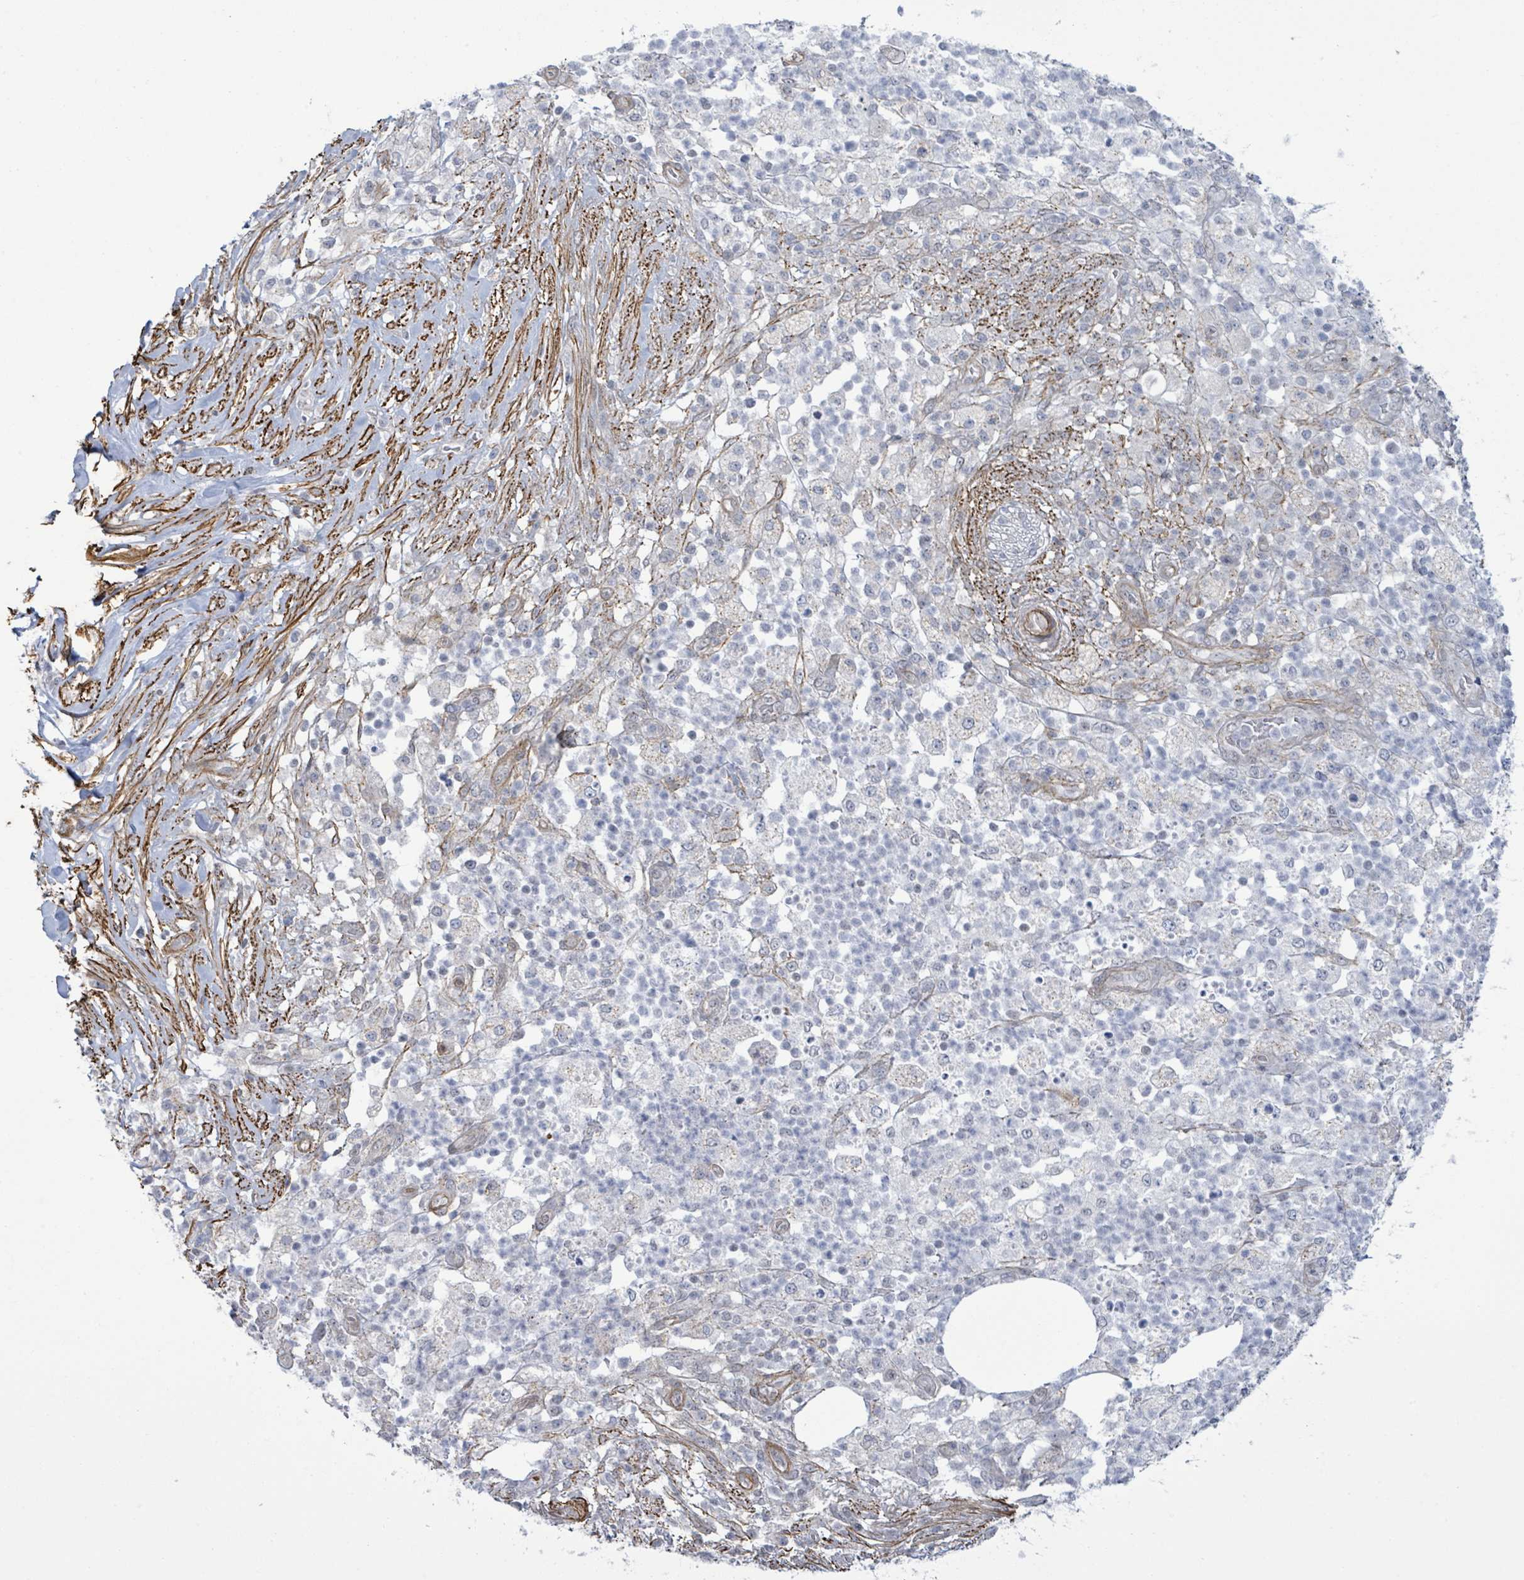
{"staining": {"intensity": "negative", "quantity": "none", "location": "none"}, "tissue": "pancreatic cancer", "cell_type": "Tumor cells", "image_type": "cancer", "snomed": [{"axis": "morphology", "description": "Adenocarcinoma, NOS"}, {"axis": "topography", "description": "Pancreas"}], "caption": "Photomicrograph shows no significant protein positivity in tumor cells of pancreatic adenocarcinoma.", "gene": "DMRTC1B", "patient": {"sex": "female", "age": 72}}